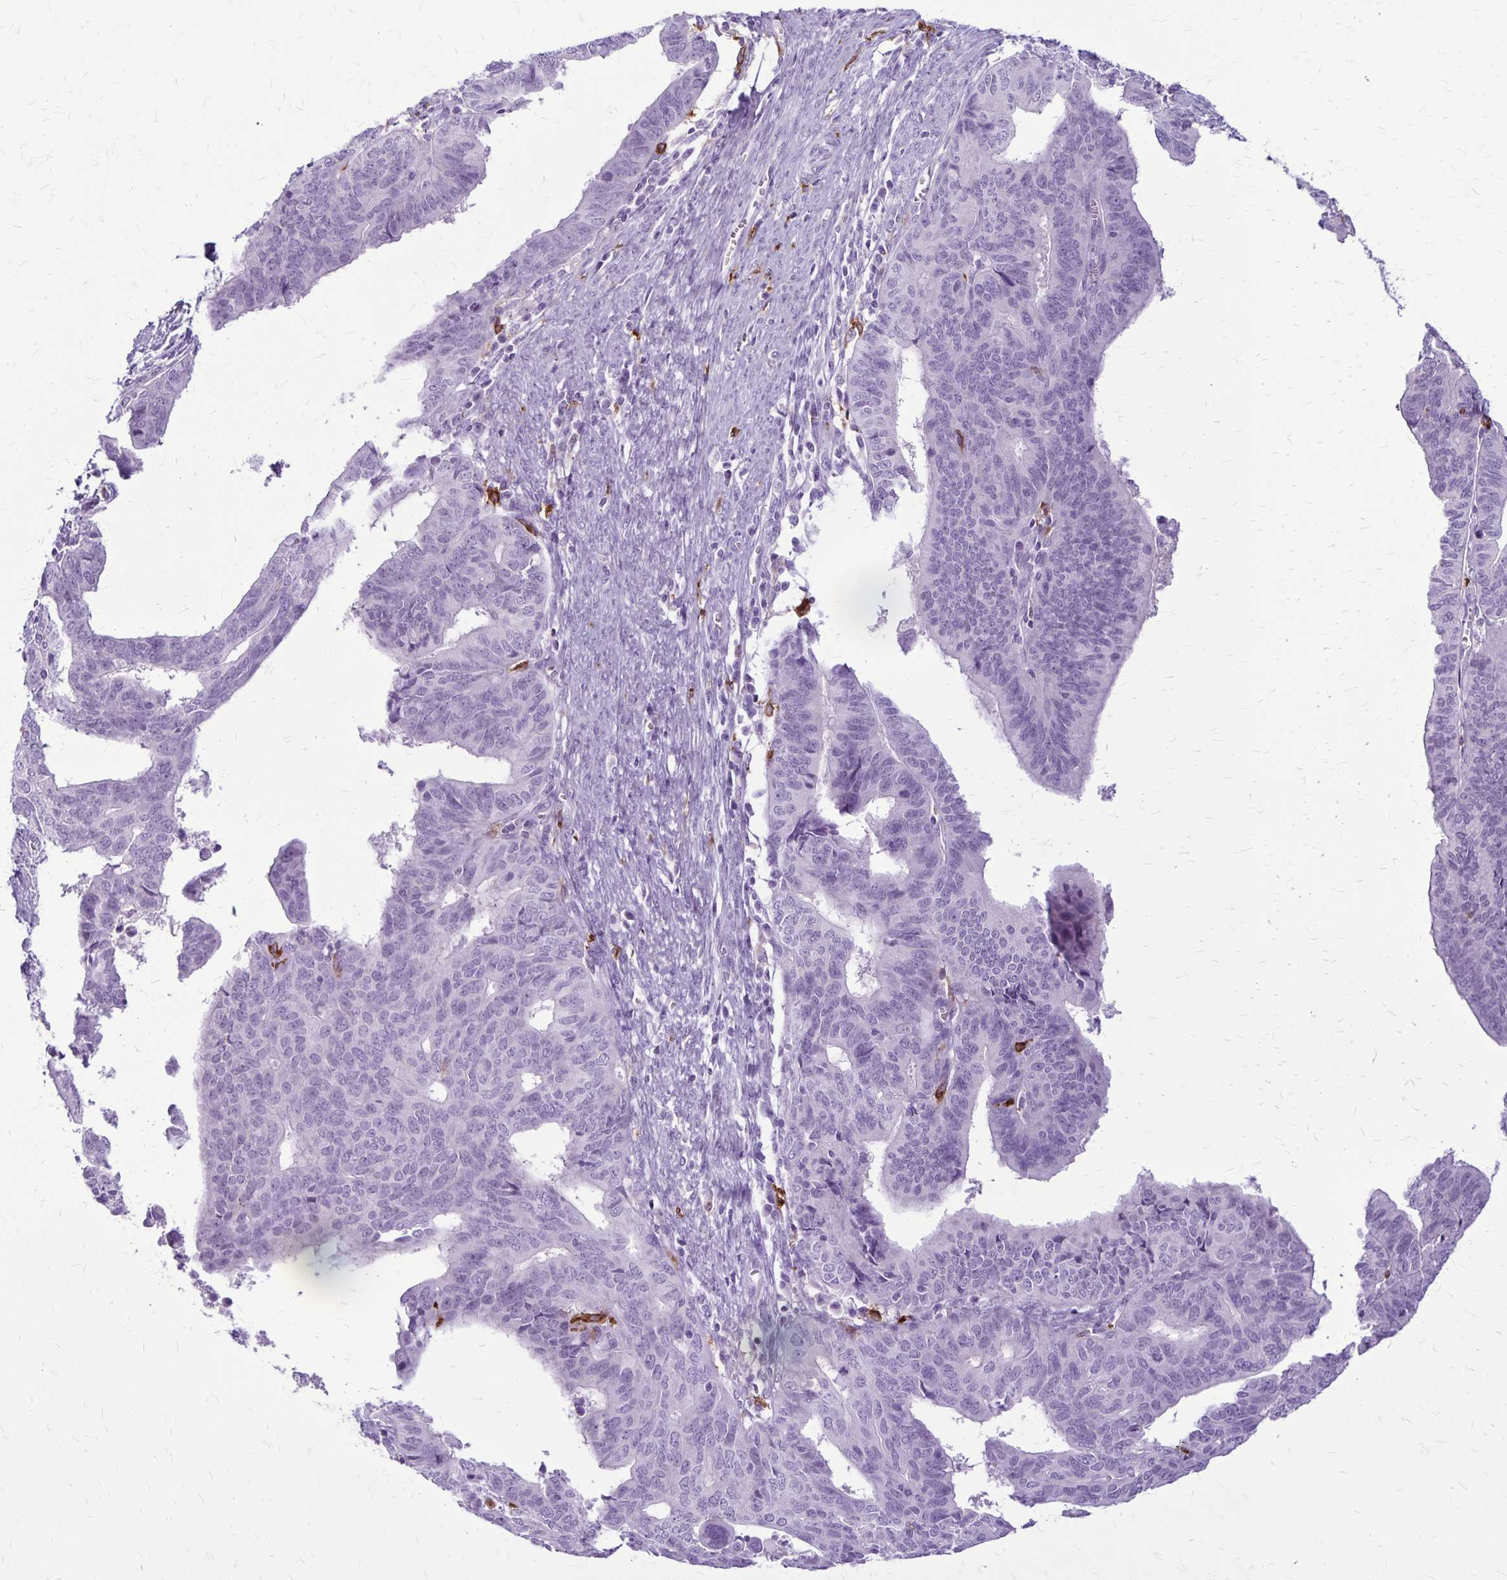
{"staining": {"intensity": "negative", "quantity": "none", "location": "none"}, "tissue": "endometrial cancer", "cell_type": "Tumor cells", "image_type": "cancer", "snomed": [{"axis": "morphology", "description": "Adenocarcinoma, NOS"}, {"axis": "topography", "description": "Endometrium"}], "caption": "Immunohistochemical staining of endometrial cancer exhibits no significant expression in tumor cells.", "gene": "RTN1", "patient": {"sex": "female", "age": 65}}